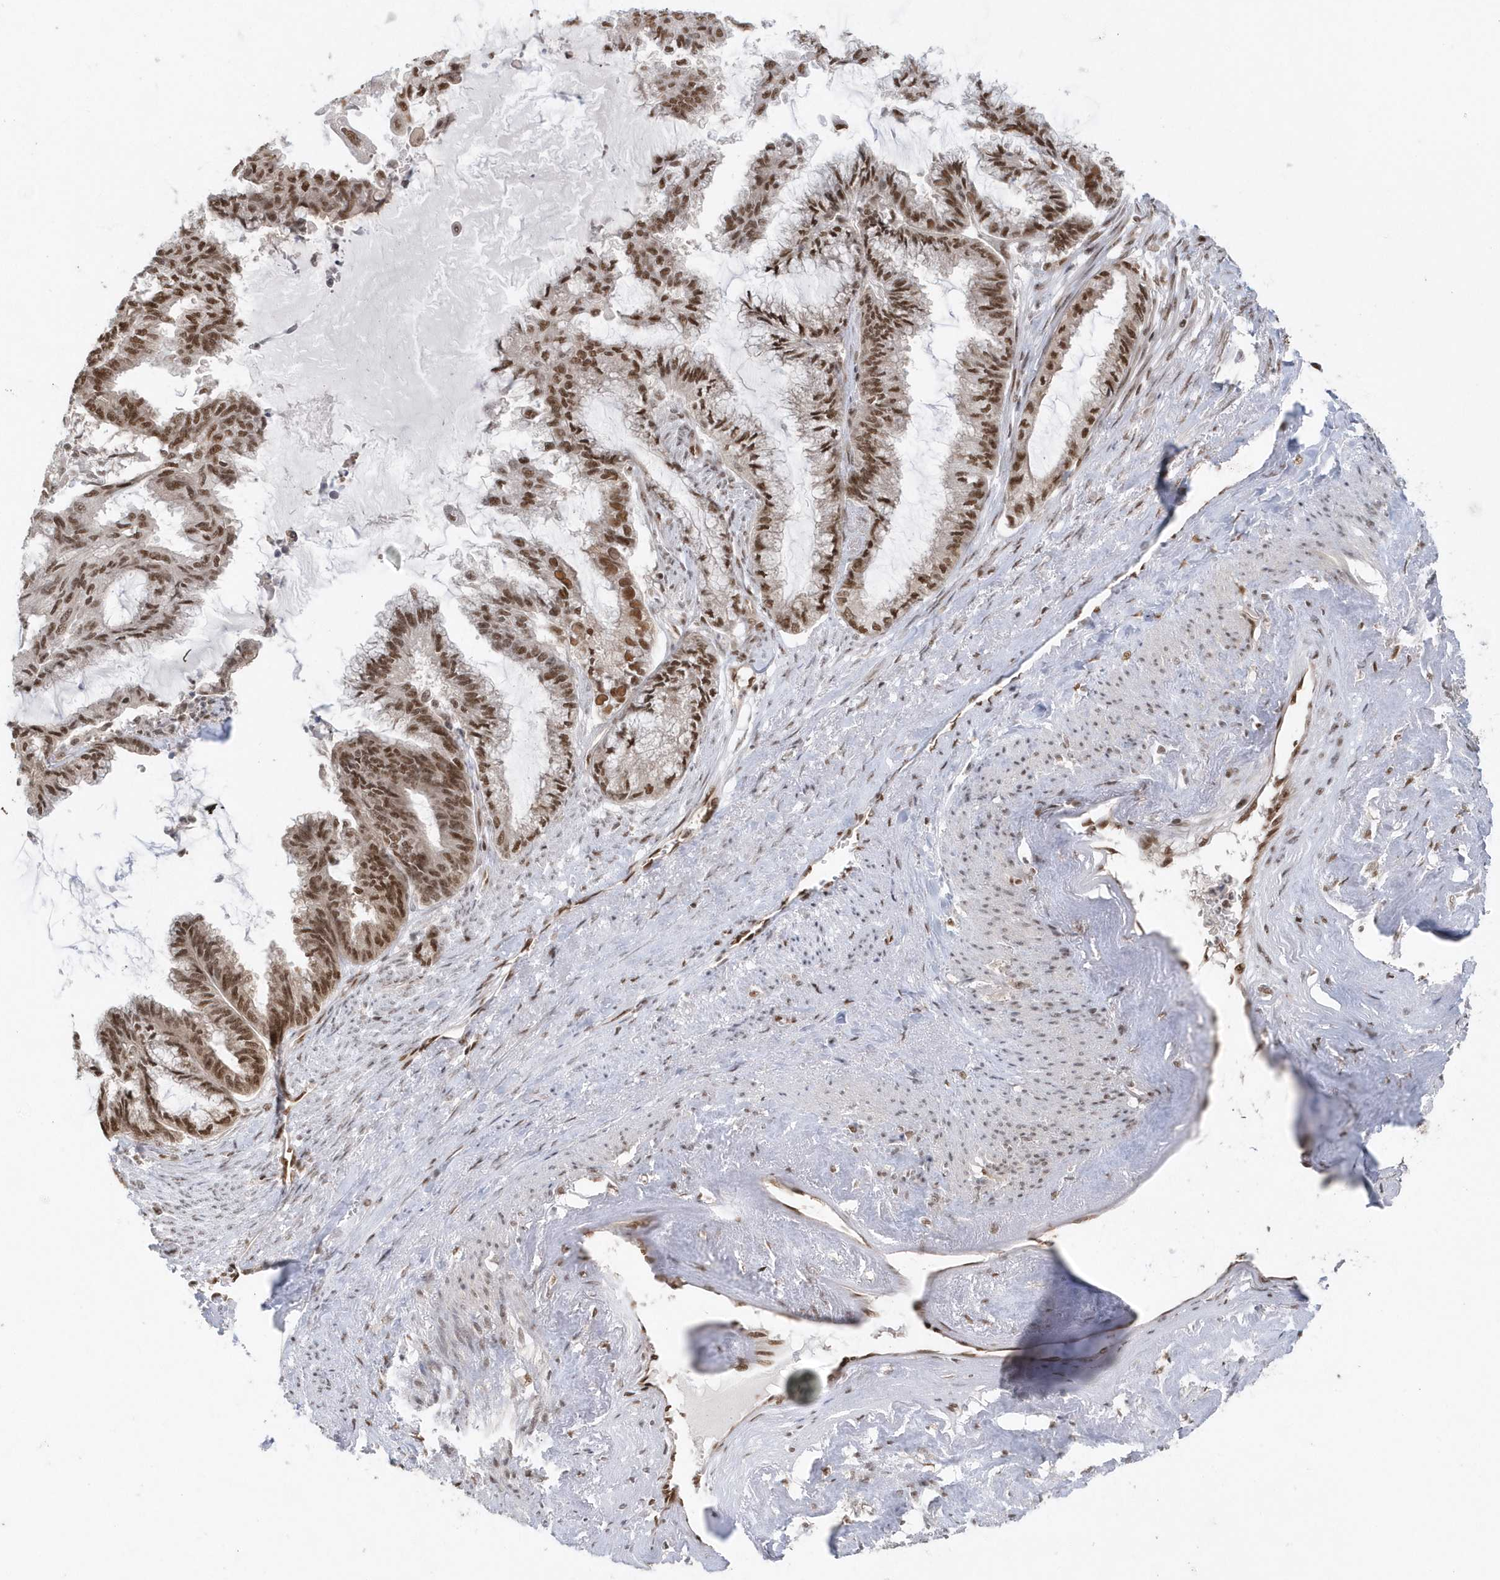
{"staining": {"intensity": "moderate", "quantity": ">75%", "location": "nuclear"}, "tissue": "endometrial cancer", "cell_type": "Tumor cells", "image_type": "cancer", "snomed": [{"axis": "morphology", "description": "Adenocarcinoma, NOS"}, {"axis": "topography", "description": "Endometrium"}], "caption": "Adenocarcinoma (endometrial) was stained to show a protein in brown. There is medium levels of moderate nuclear expression in approximately >75% of tumor cells.", "gene": "SEPHS1", "patient": {"sex": "female", "age": 86}}